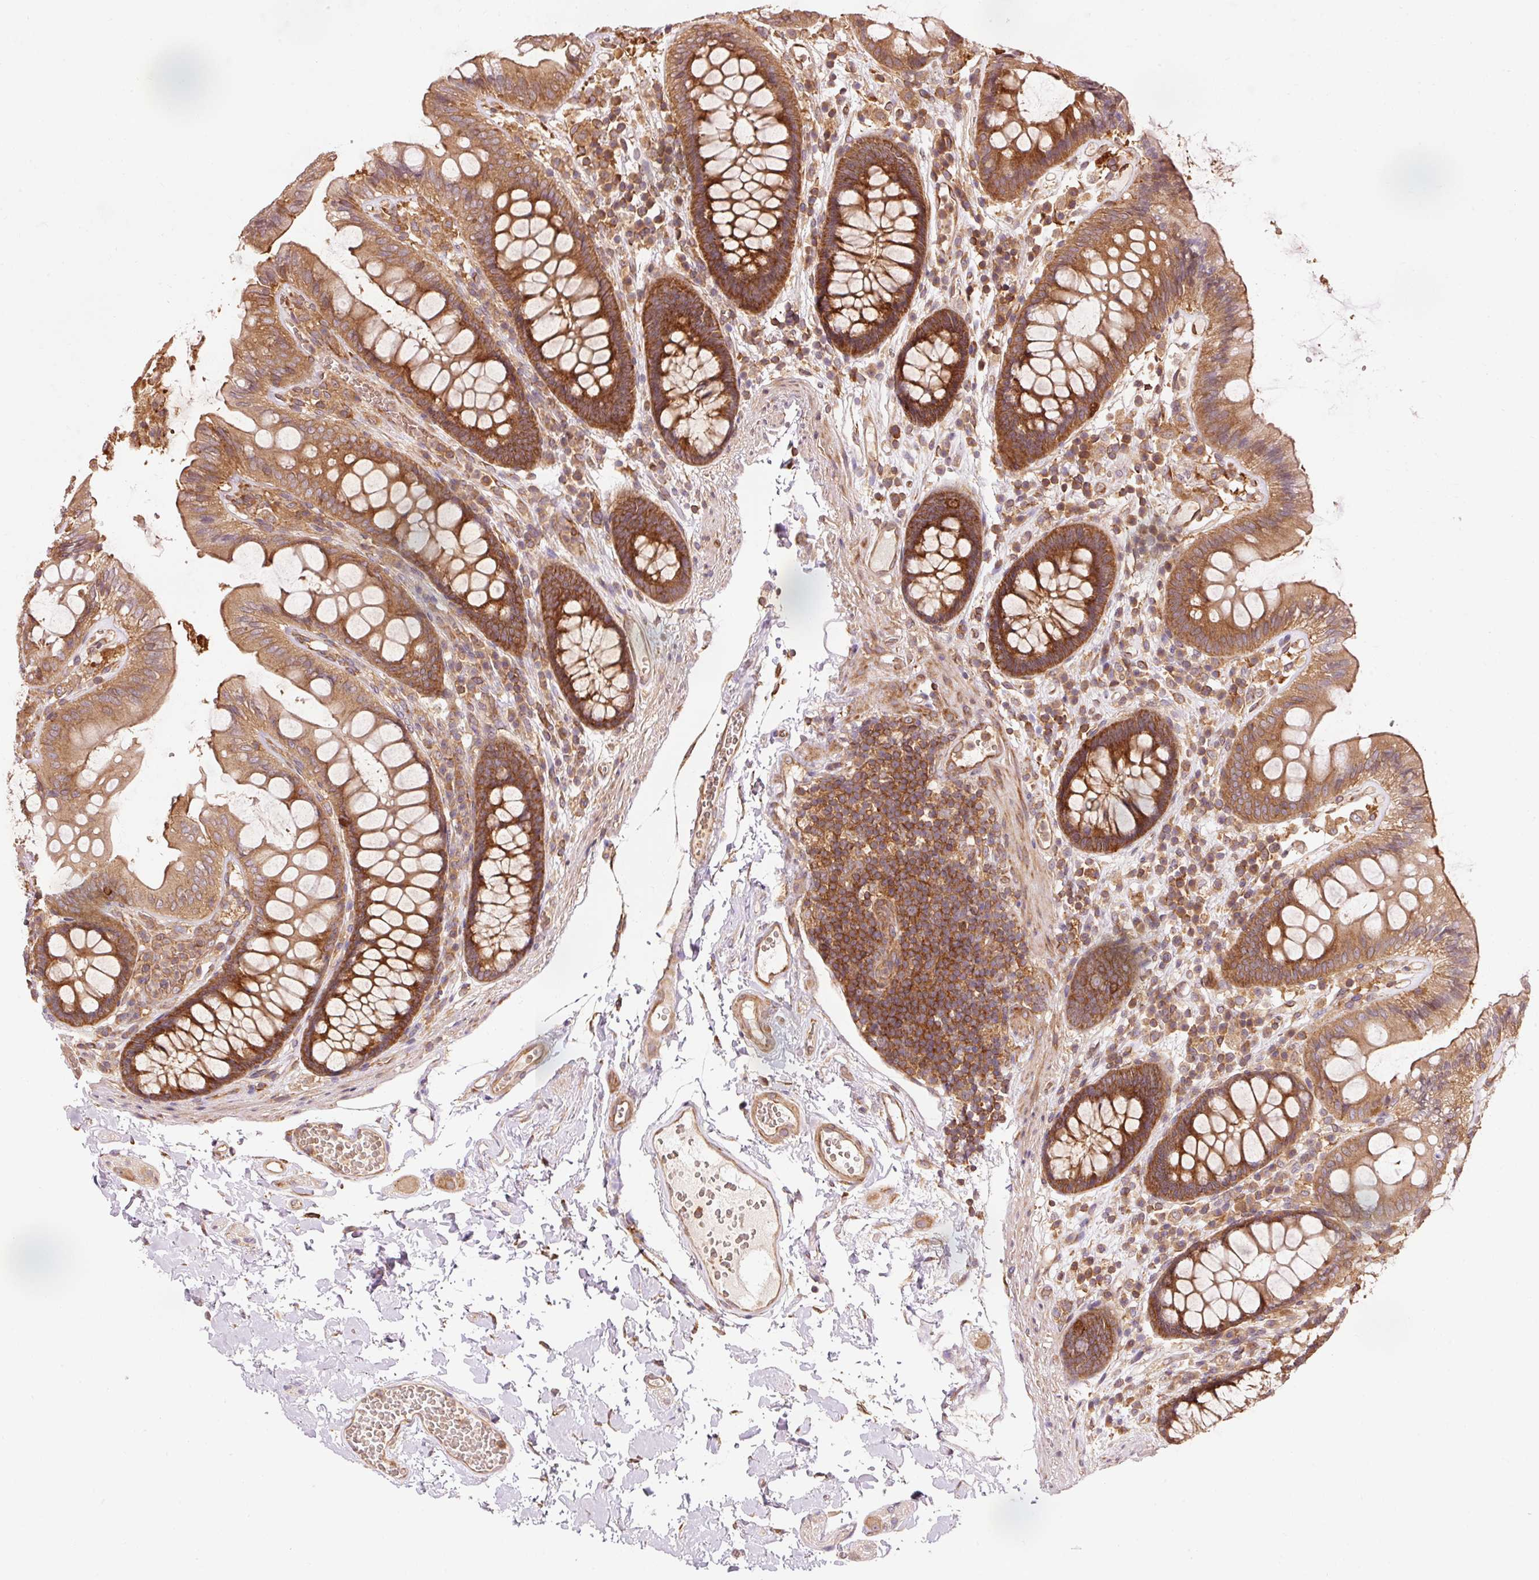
{"staining": {"intensity": "moderate", "quantity": ">75%", "location": "cytoplasmic/membranous"}, "tissue": "colon", "cell_type": "Endothelial cells", "image_type": "normal", "snomed": [{"axis": "morphology", "description": "Normal tissue, NOS"}, {"axis": "topography", "description": "Colon"}], "caption": "Immunohistochemical staining of unremarkable human colon displays moderate cytoplasmic/membranous protein expression in about >75% of endothelial cells.", "gene": "PDAP1", "patient": {"sex": "male", "age": 84}}